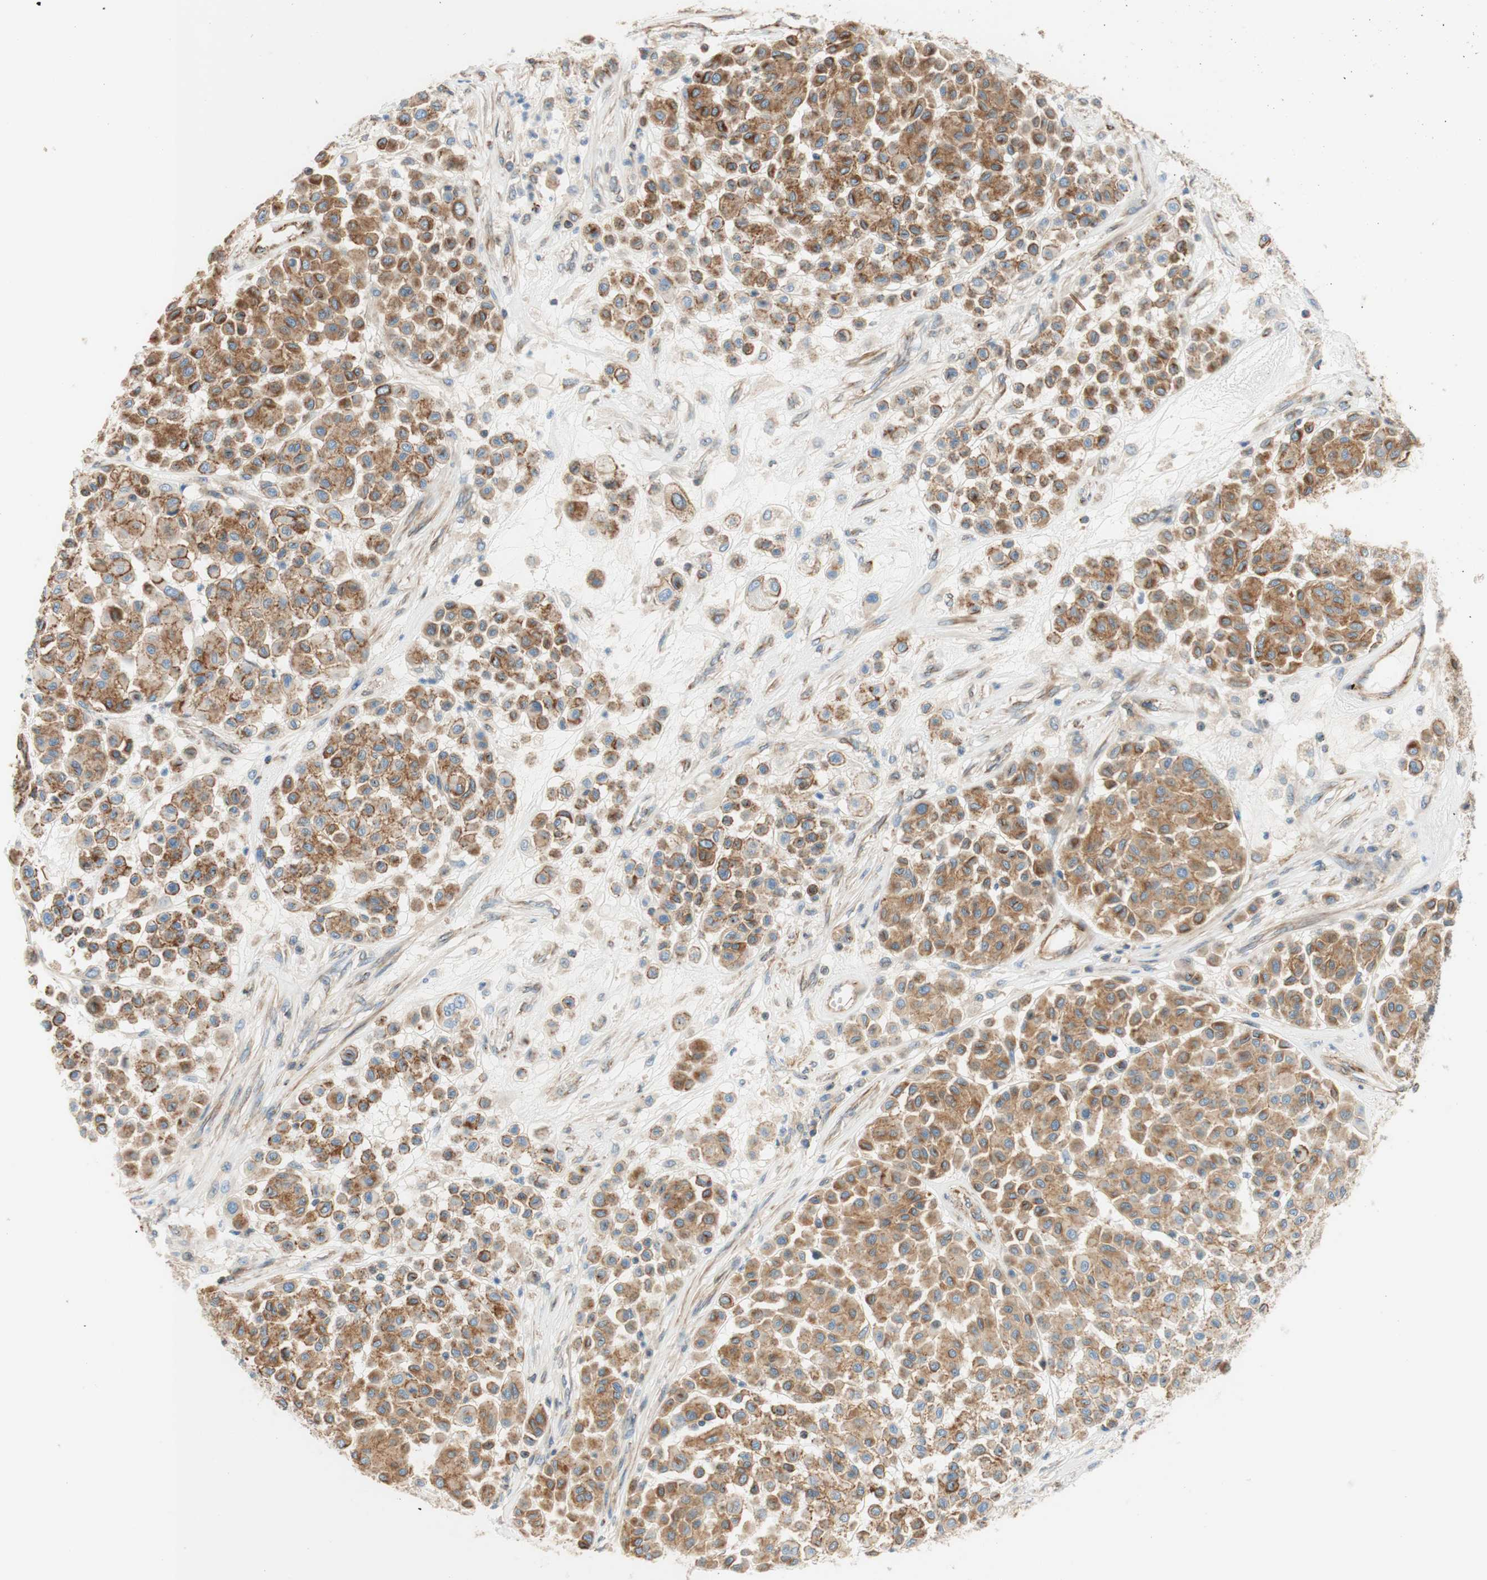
{"staining": {"intensity": "moderate", "quantity": ">75%", "location": "cytoplasmic/membranous"}, "tissue": "melanoma", "cell_type": "Tumor cells", "image_type": "cancer", "snomed": [{"axis": "morphology", "description": "Malignant melanoma, Metastatic site"}, {"axis": "topography", "description": "Soft tissue"}], "caption": "Malignant melanoma (metastatic site) stained for a protein (brown) exhibits moderate cytoplasmic/membranous positive positivity in approximately >75% of tumor cells.", "gene": "VPS26A", "patient": {"sex": "male", "age": 41}}